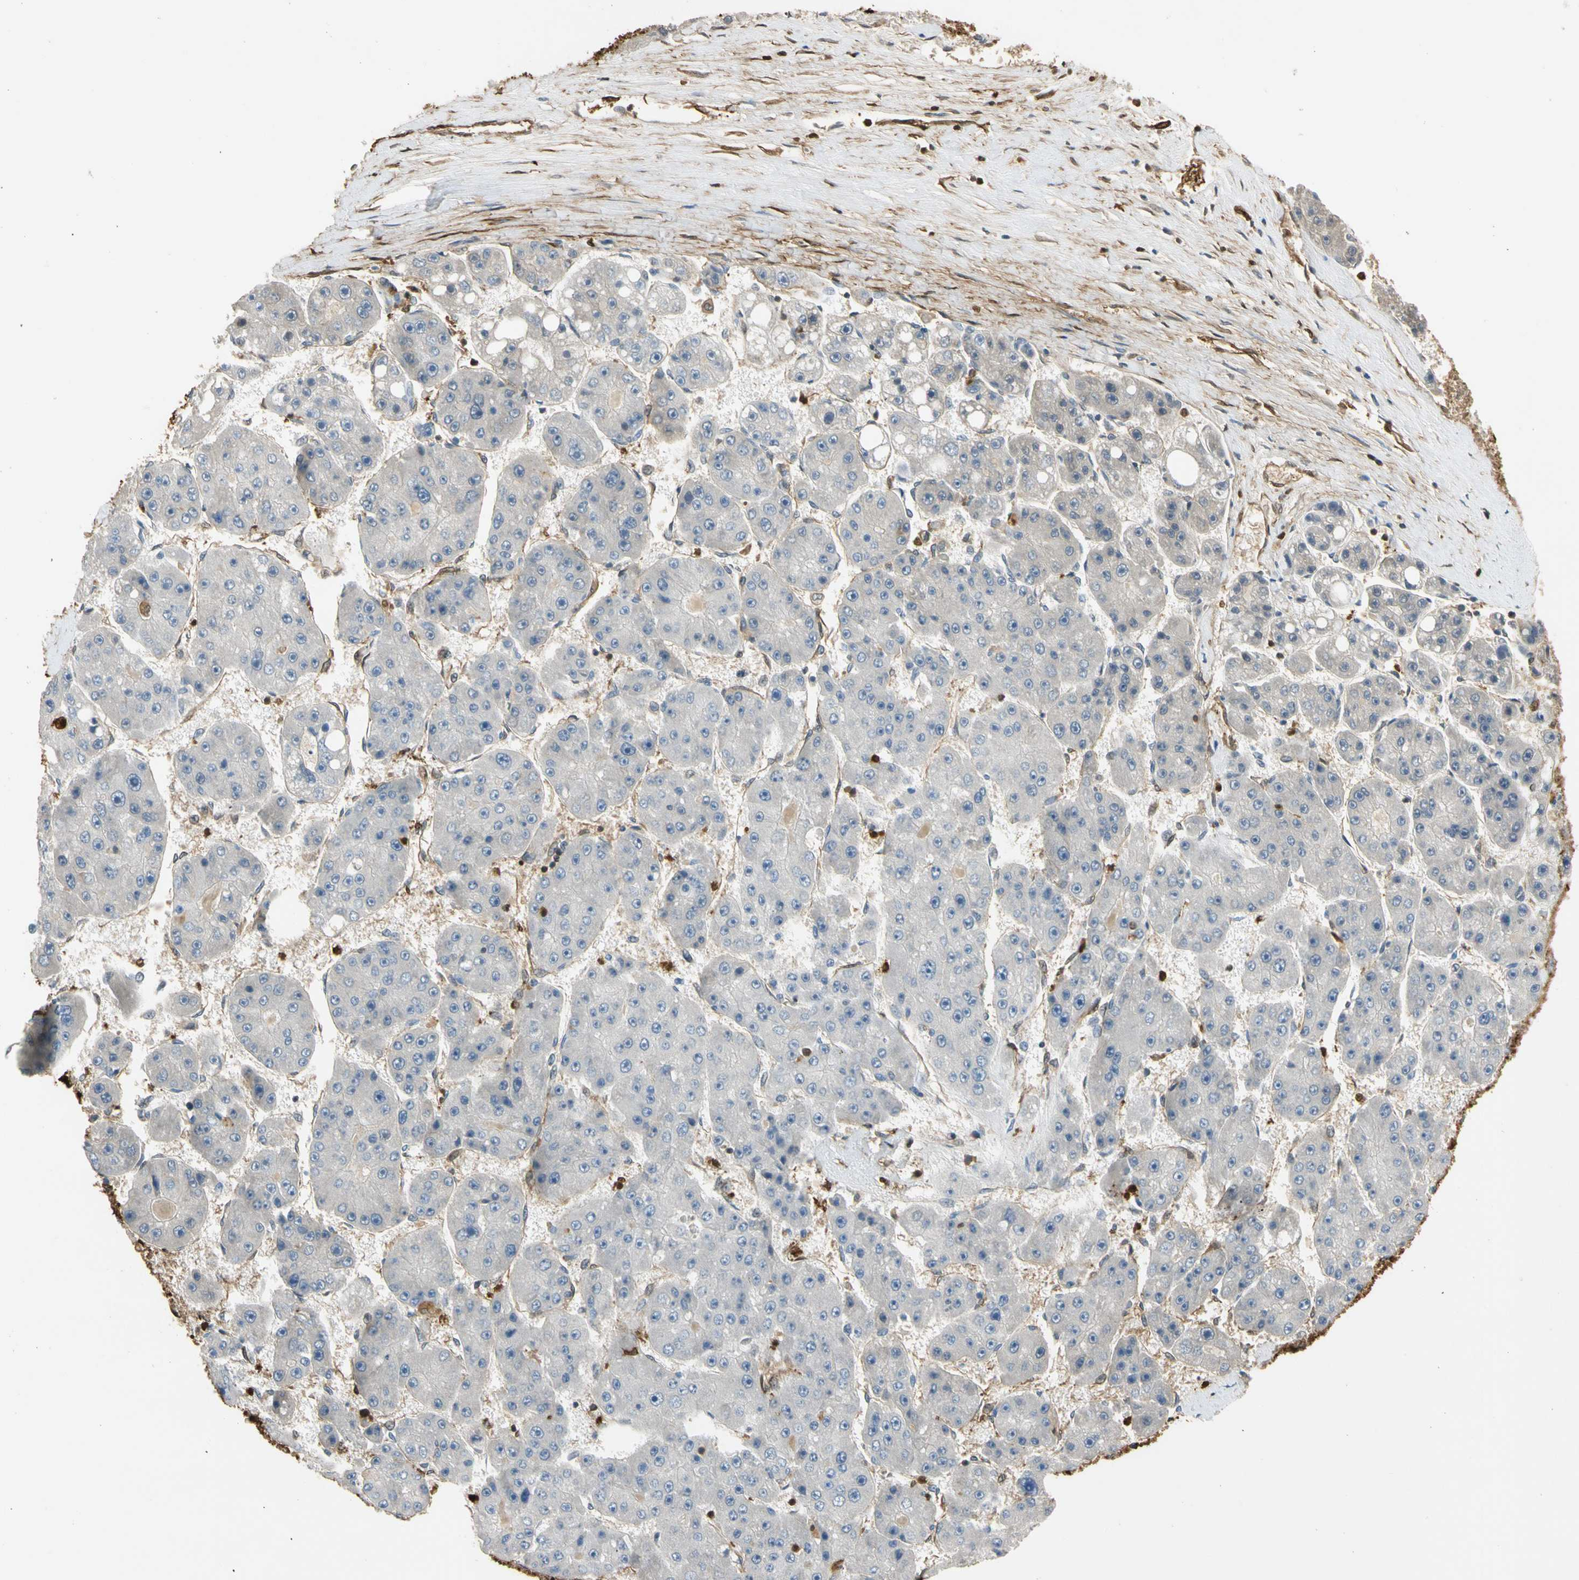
{"staining": {"intensity": "negative", "quantity": "none", "location": "none"}, "tissue": "liver cancer", "cell_type": "Tumor cells", "image_type": "cancer", "snomed": [{"axis": "morphology", "description": "Carcinoma, Hepatocellular, NOS"}, {"axis": "topography", "description": "Liver"}], "caption": "Histopathology image shows no protein staining in tumor cells of hepatocellular carcinoma (liver) tissue.", "gene": "S100A6", "patient": {"sex": "female", "age": 61}}